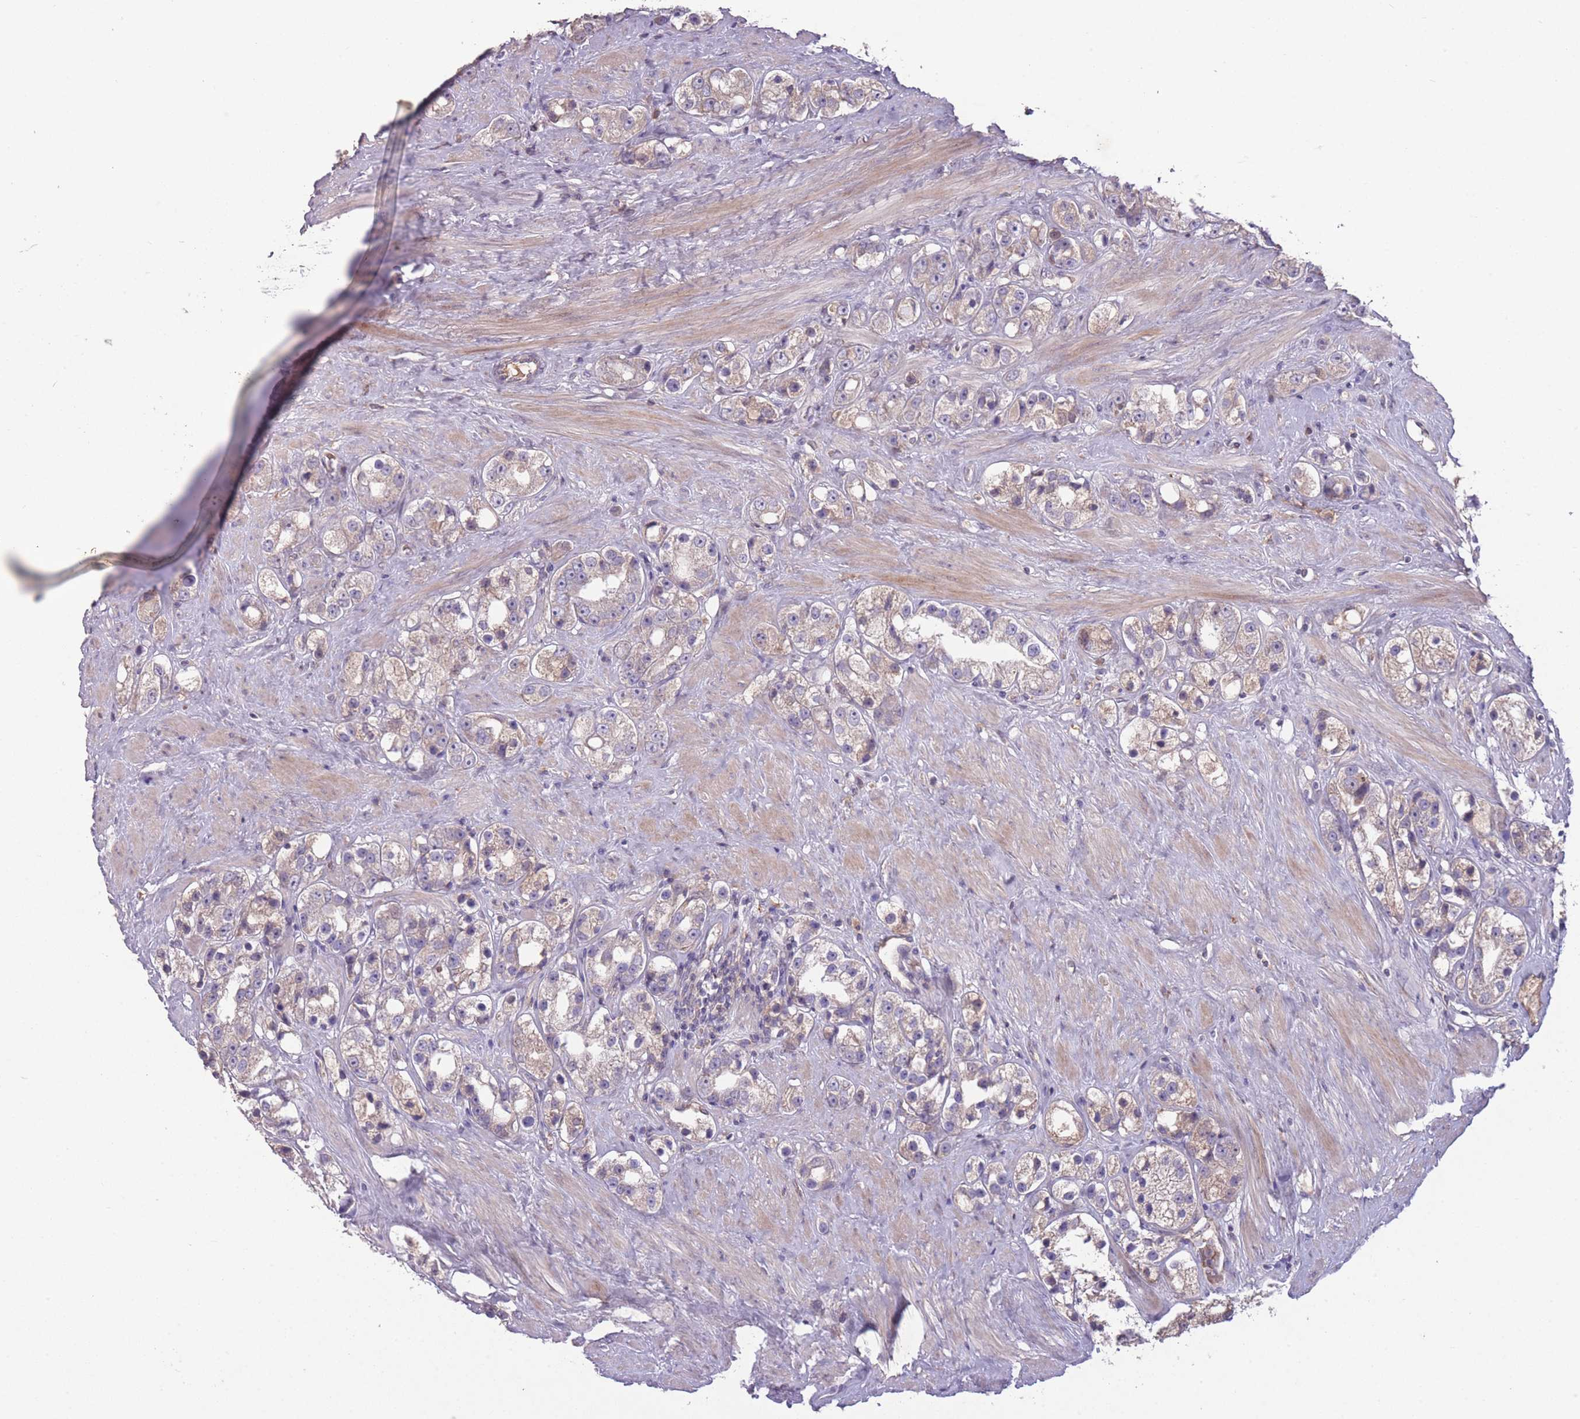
{"staining": {"intensity": "weak", "quantity": "25%-75%", "location": "cytoplasmic/membranous"}, "tissue": "prostate cancer", "cell_type": "Tumor cells", "image_type": "cancer", "snomed": [{"axis": "morphology", "description": "Adenocarcinoma, NOS"}, {"axis": "topography", "description": "Prostate"}], "caption": "Prostate cancer stained with a protein marker exhibits weak staining in tumor cells.", "gene": "OR2V2", "patient": {"sex": "male", "age": 79}}